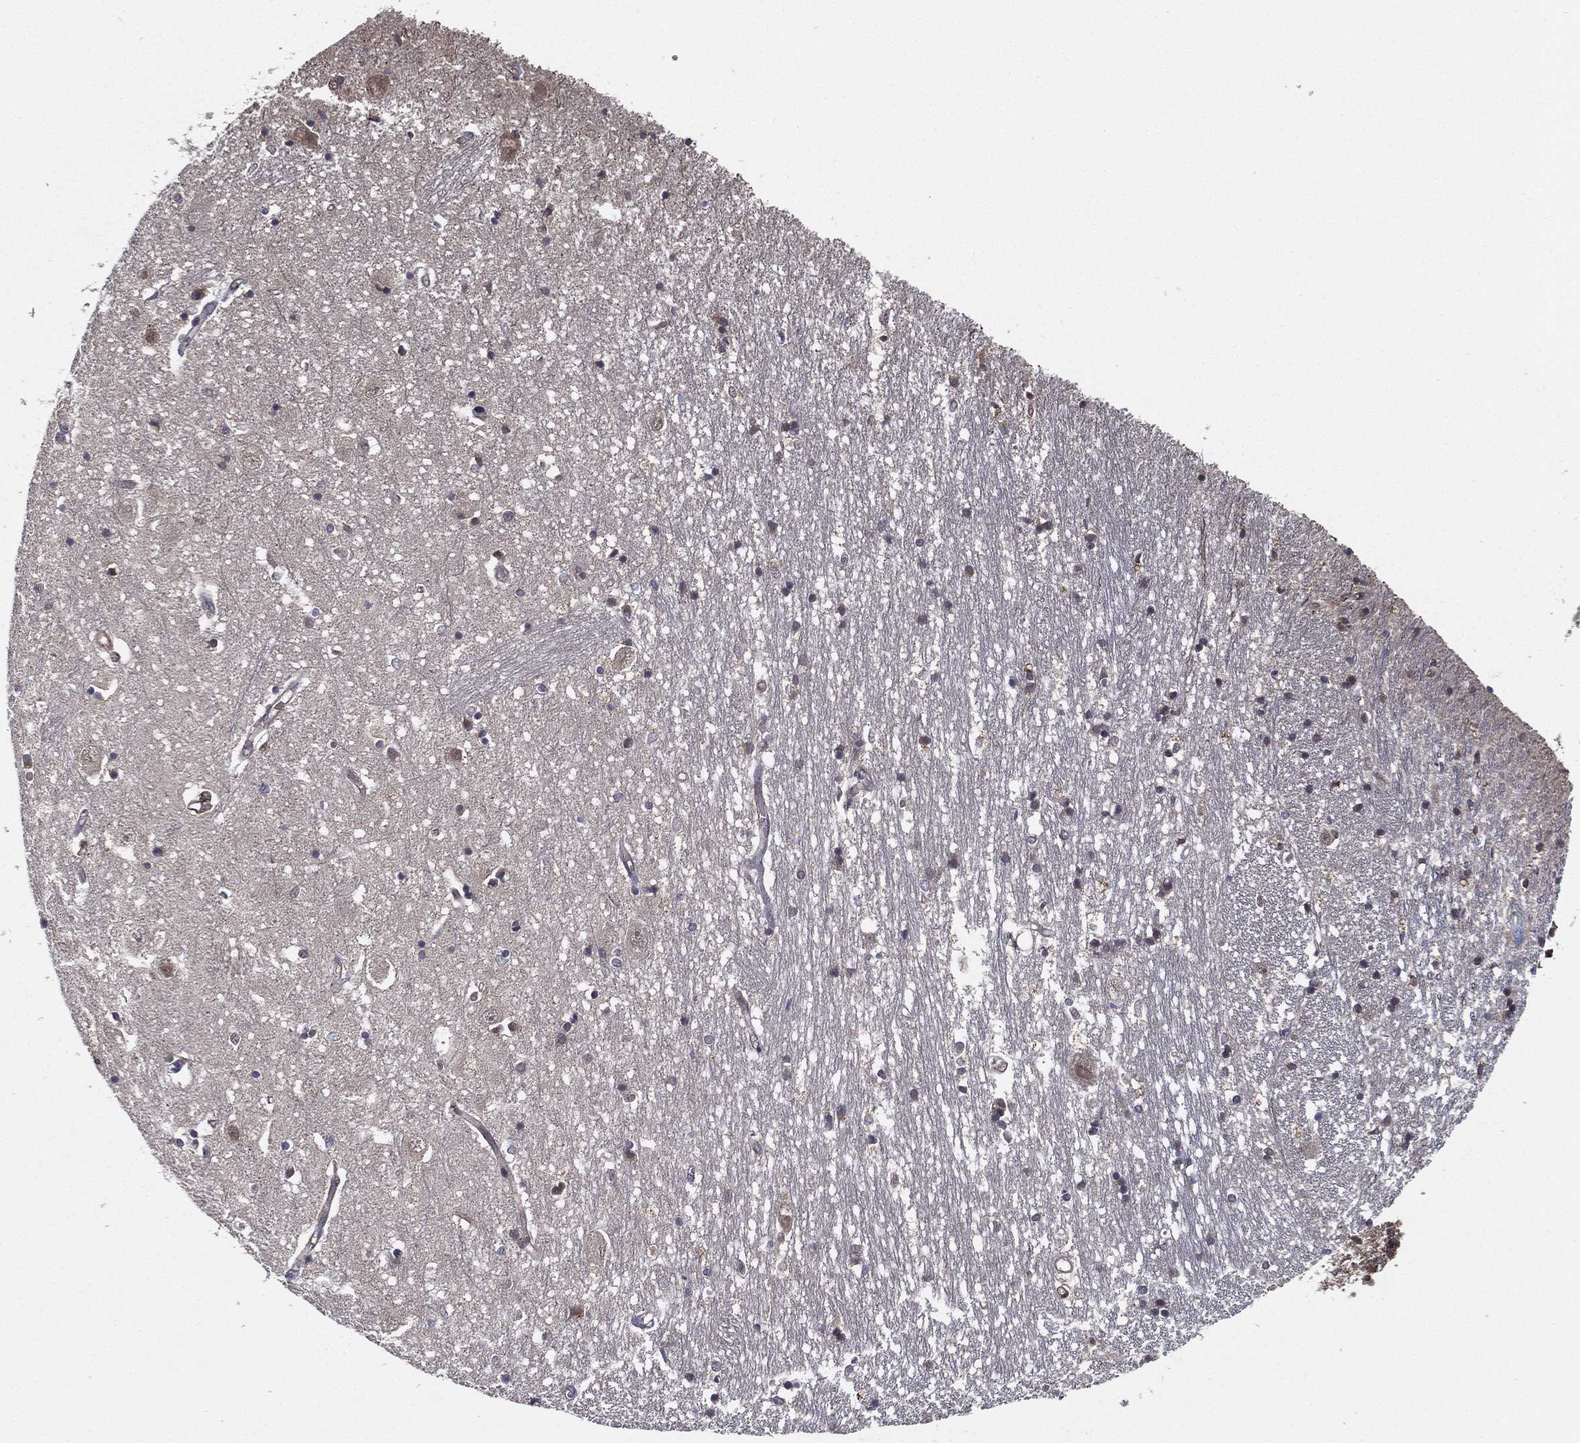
{"staining": {"intensity": "moderate", "quantity": "<25%", "location": "nuclear"}, "tissue": "caudate", "cell_type": "Glial cells", "image_type": "normal", "snomed": [{"axis": "morphology", "description": "Normal tissue, NOS"}, {"axis": "topography", "description": "Lateral ventricle wall"}], "caption": "This image exhibits immunohistochemistry (IHC) staining of benign human caudate, with low moderate nuclear positivity in approximately <25% of glial cells.", "gene": "UACA", "patient": {"sex": "male", "age": 54}}